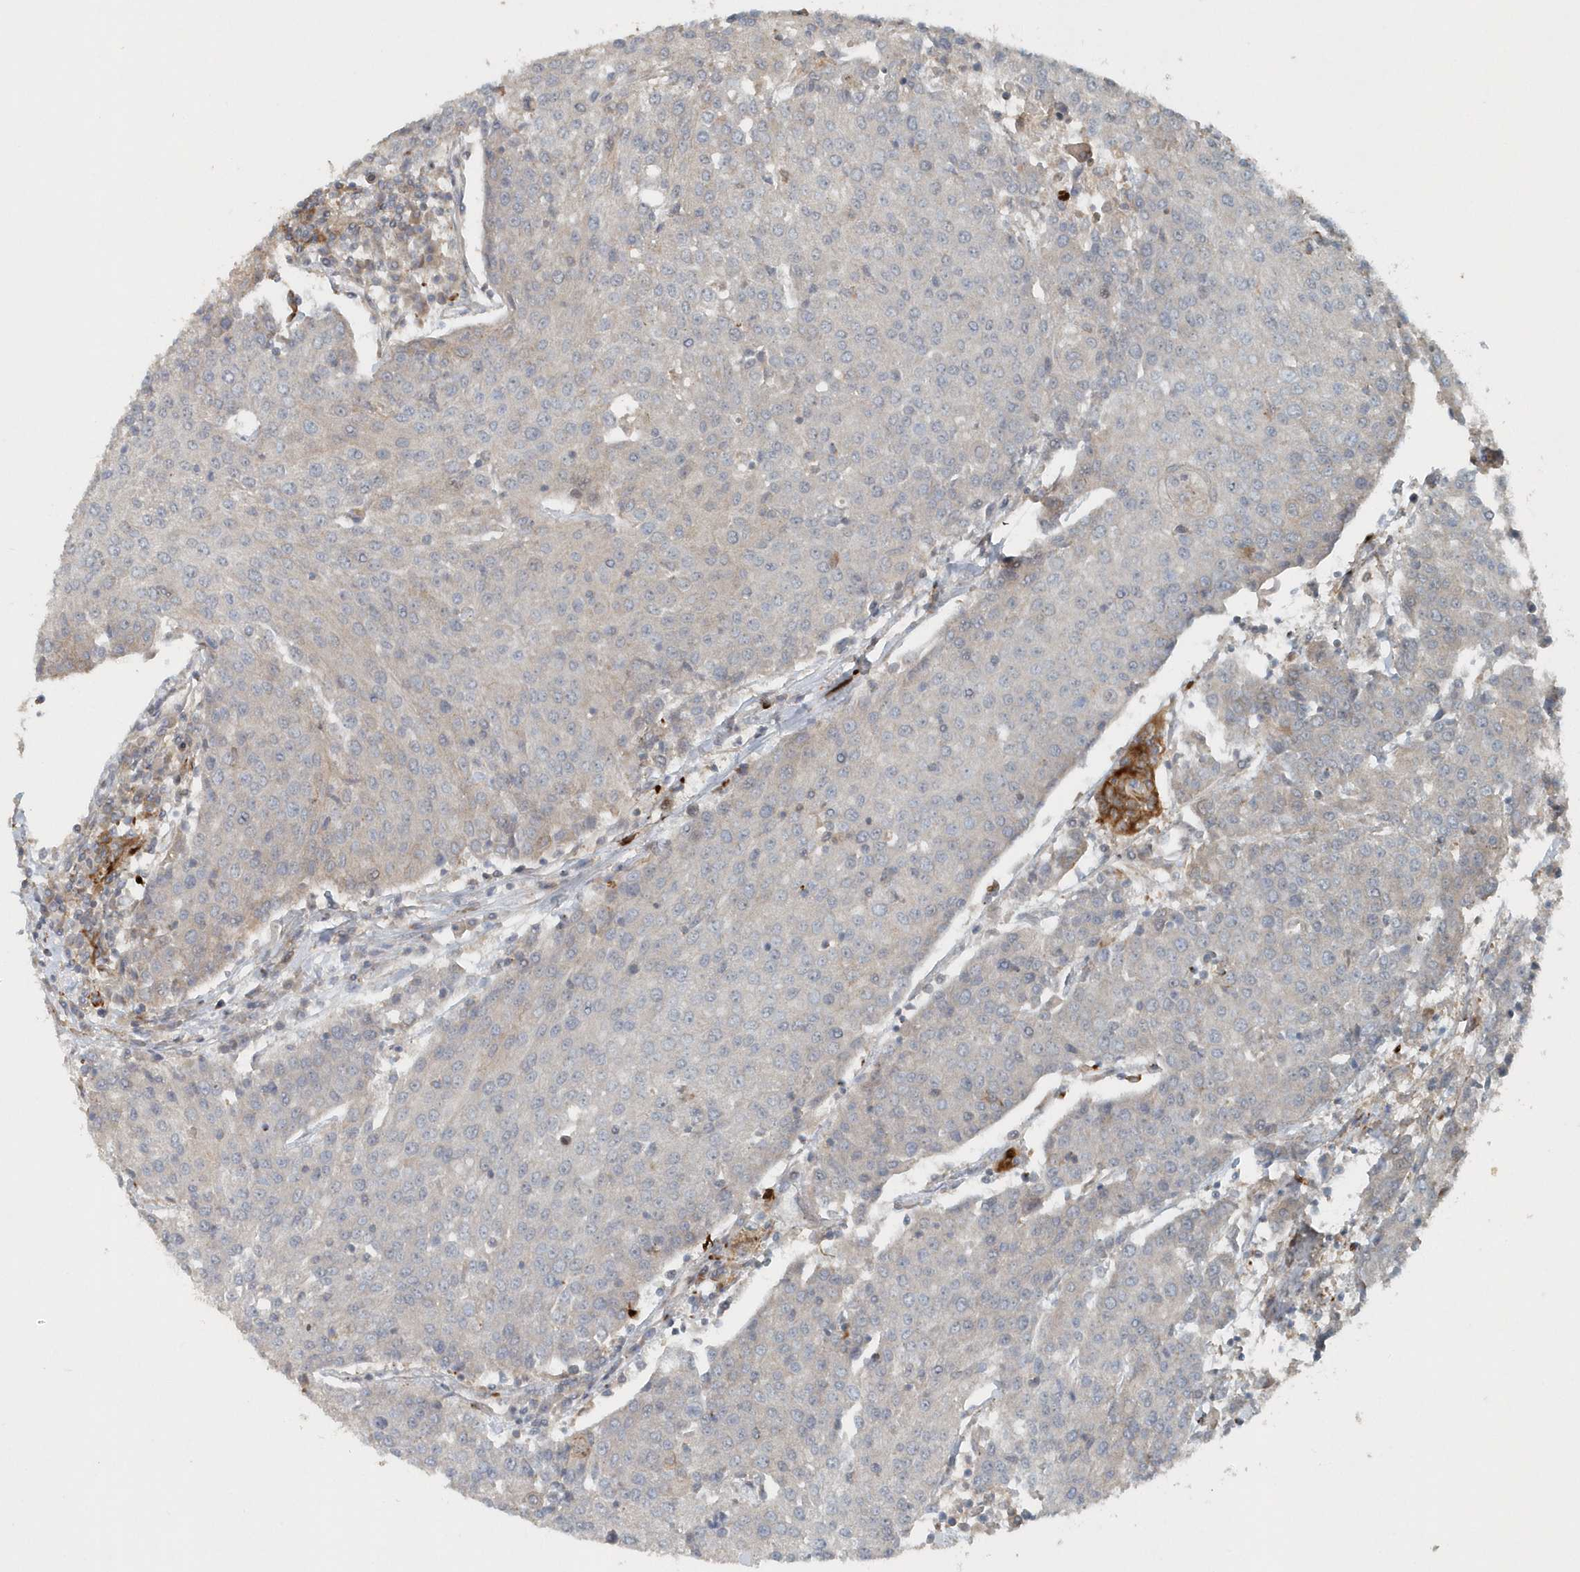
{"staining": {"intensity": "negative", "quantity": "none", "location": "none"}, "tissue": "urothelial cancer", "cell_type": "Tumor cells", "image_type": "cancer", "snomed": [{"axis": "morphology", "description": "Urothelial carcinoma, High grade"}, {"axis": "topography", "description": "Urinary bladder"}], "caption": "Immunohistochemistry (IHC) of human high-grade urothelial carcinoma demonstrates no positivity in tumor cells.", "gene": "MMUT", "patient": {"sex": "female", "age": 85}}